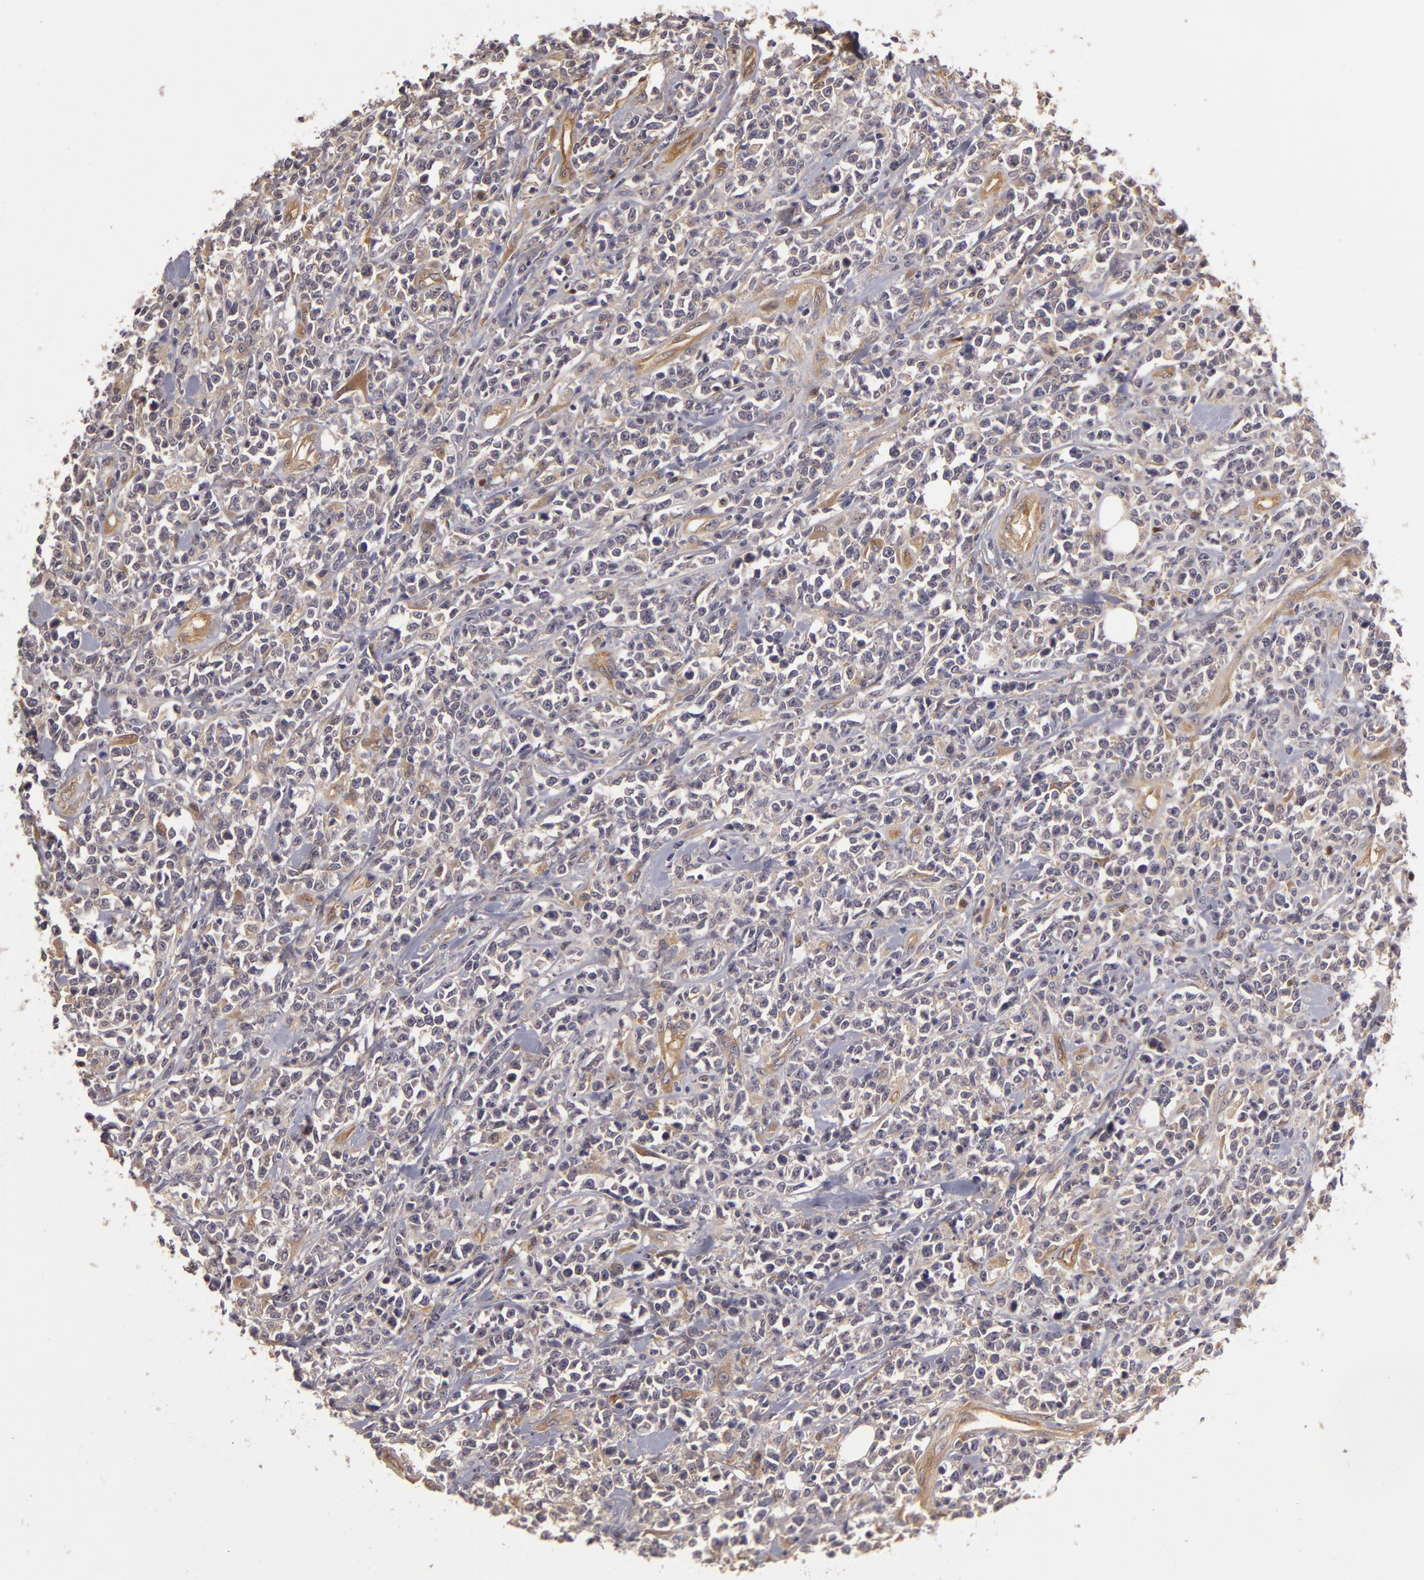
{"staining": {"intensity": "negative", "quantity": "none", "location": "none"}, "tissue": "lymphoma", "cell_type": "Tumor cells", "image_type": "cancer", "snomed": [{"axis": "morphology", "description": "Malignant lymphoma, non-Hodgkin's type, High grade"}, {"axis": "topography", "description": "Colon"}], "caption": "There is no significant expression in tumor cells of lymphoma. Brightfield microscopy of IHC stained with DAB (3,3'-diaminobenzidine) (brown) and hematoxylin (blue), captured at high magnification.", "gene": "ZNF229", "patient": {"sex": "male", "age": 82}}